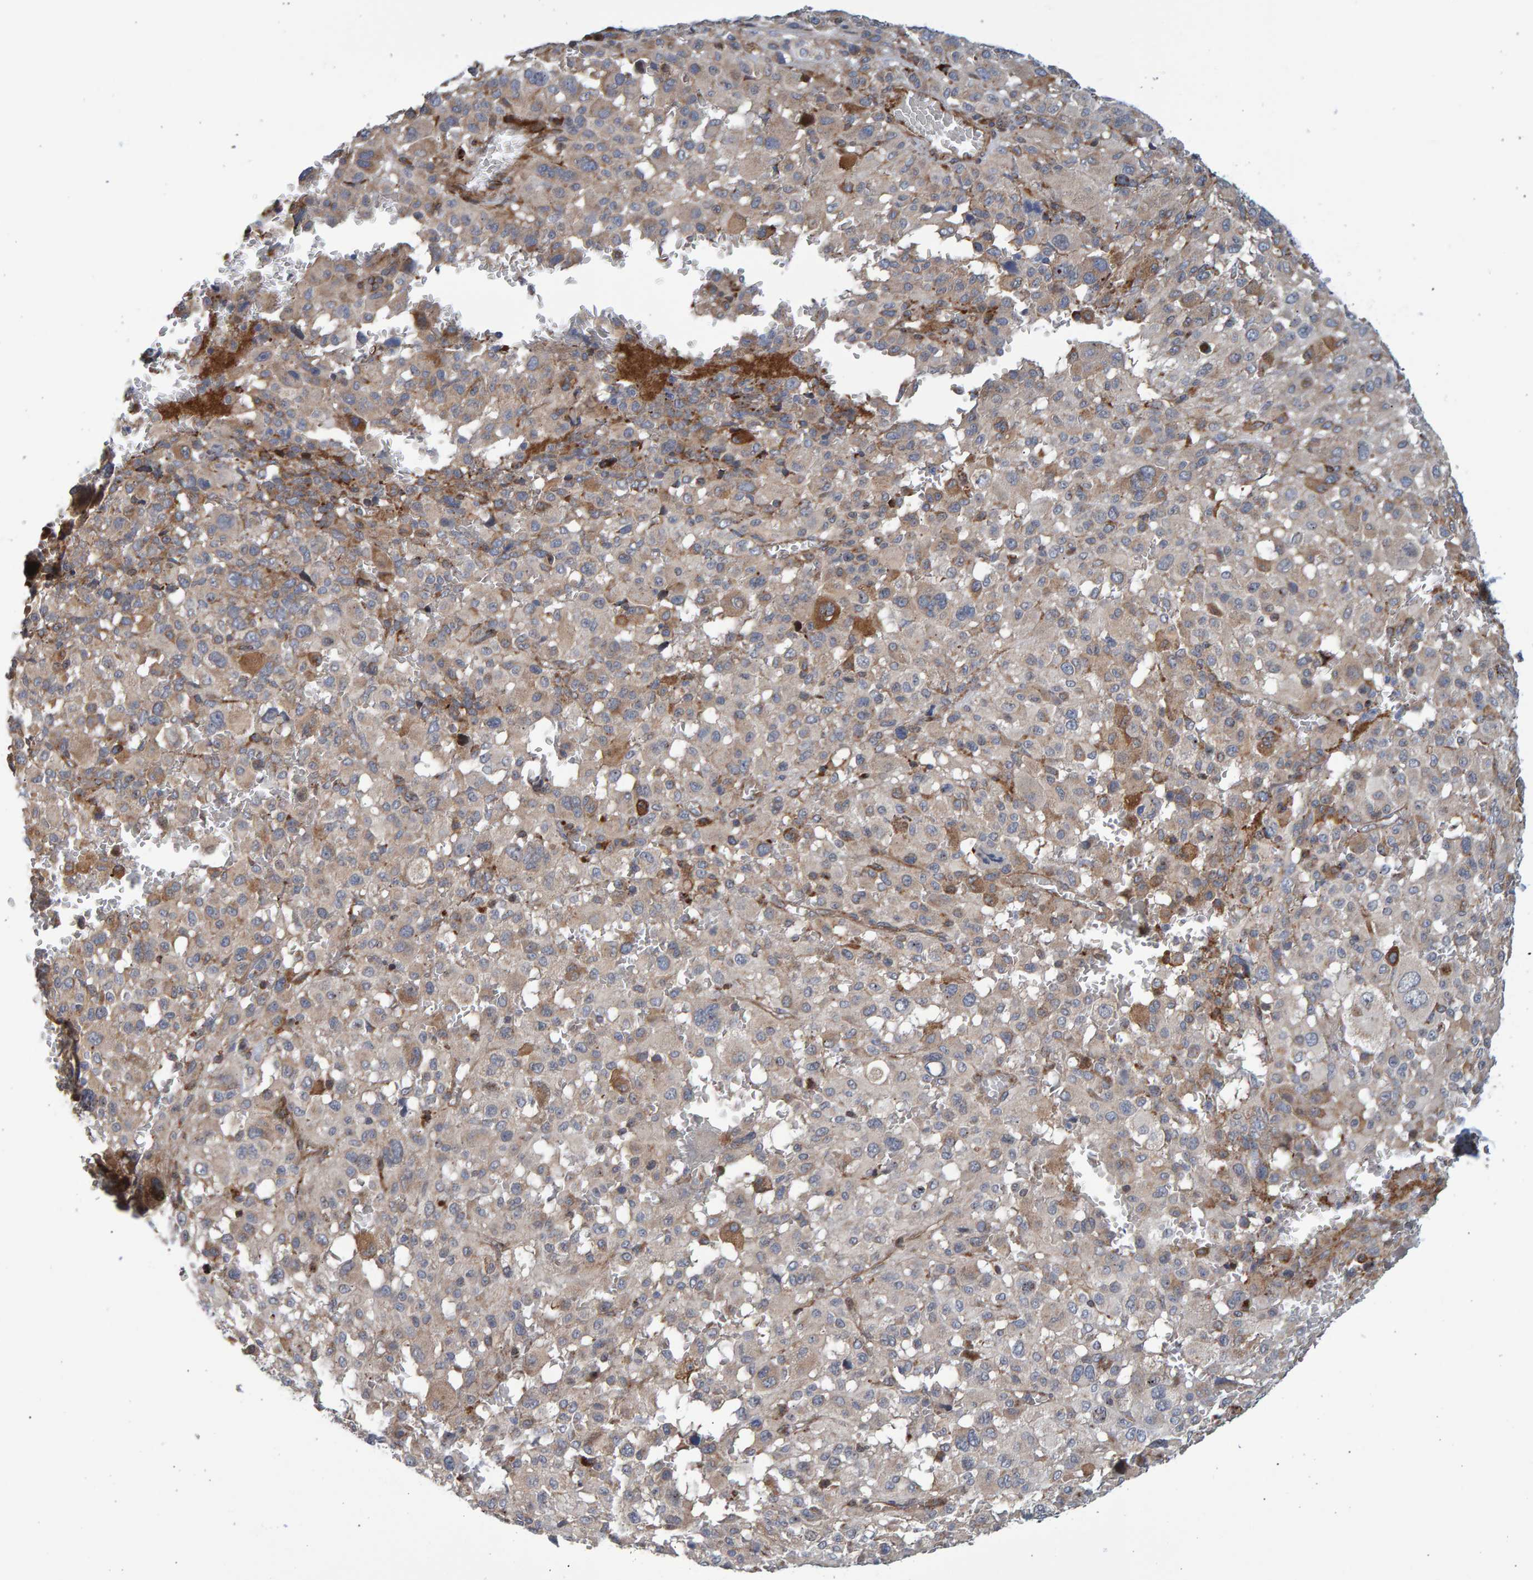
{"staining": {"intensity": "moderate", "quantity": "<25%", "location": "cytoplasmic/membranous"}, "tissue": "melanoma", "cell_type": "Tumor cells", "image_type": "cancer", "snomed": [{"axis": "morphology", "description": "Malignant melanoma, Metastatic site"}, {"axis": "topography", "description": "Skin"}], "caption": "A histopathology image of melanoma stained for a protein exhibits moderate cytoplasmic/membranous brown staining in tumor cells.", "gene": "LRBA", "patient": {"sex": "female", "age": 74}}